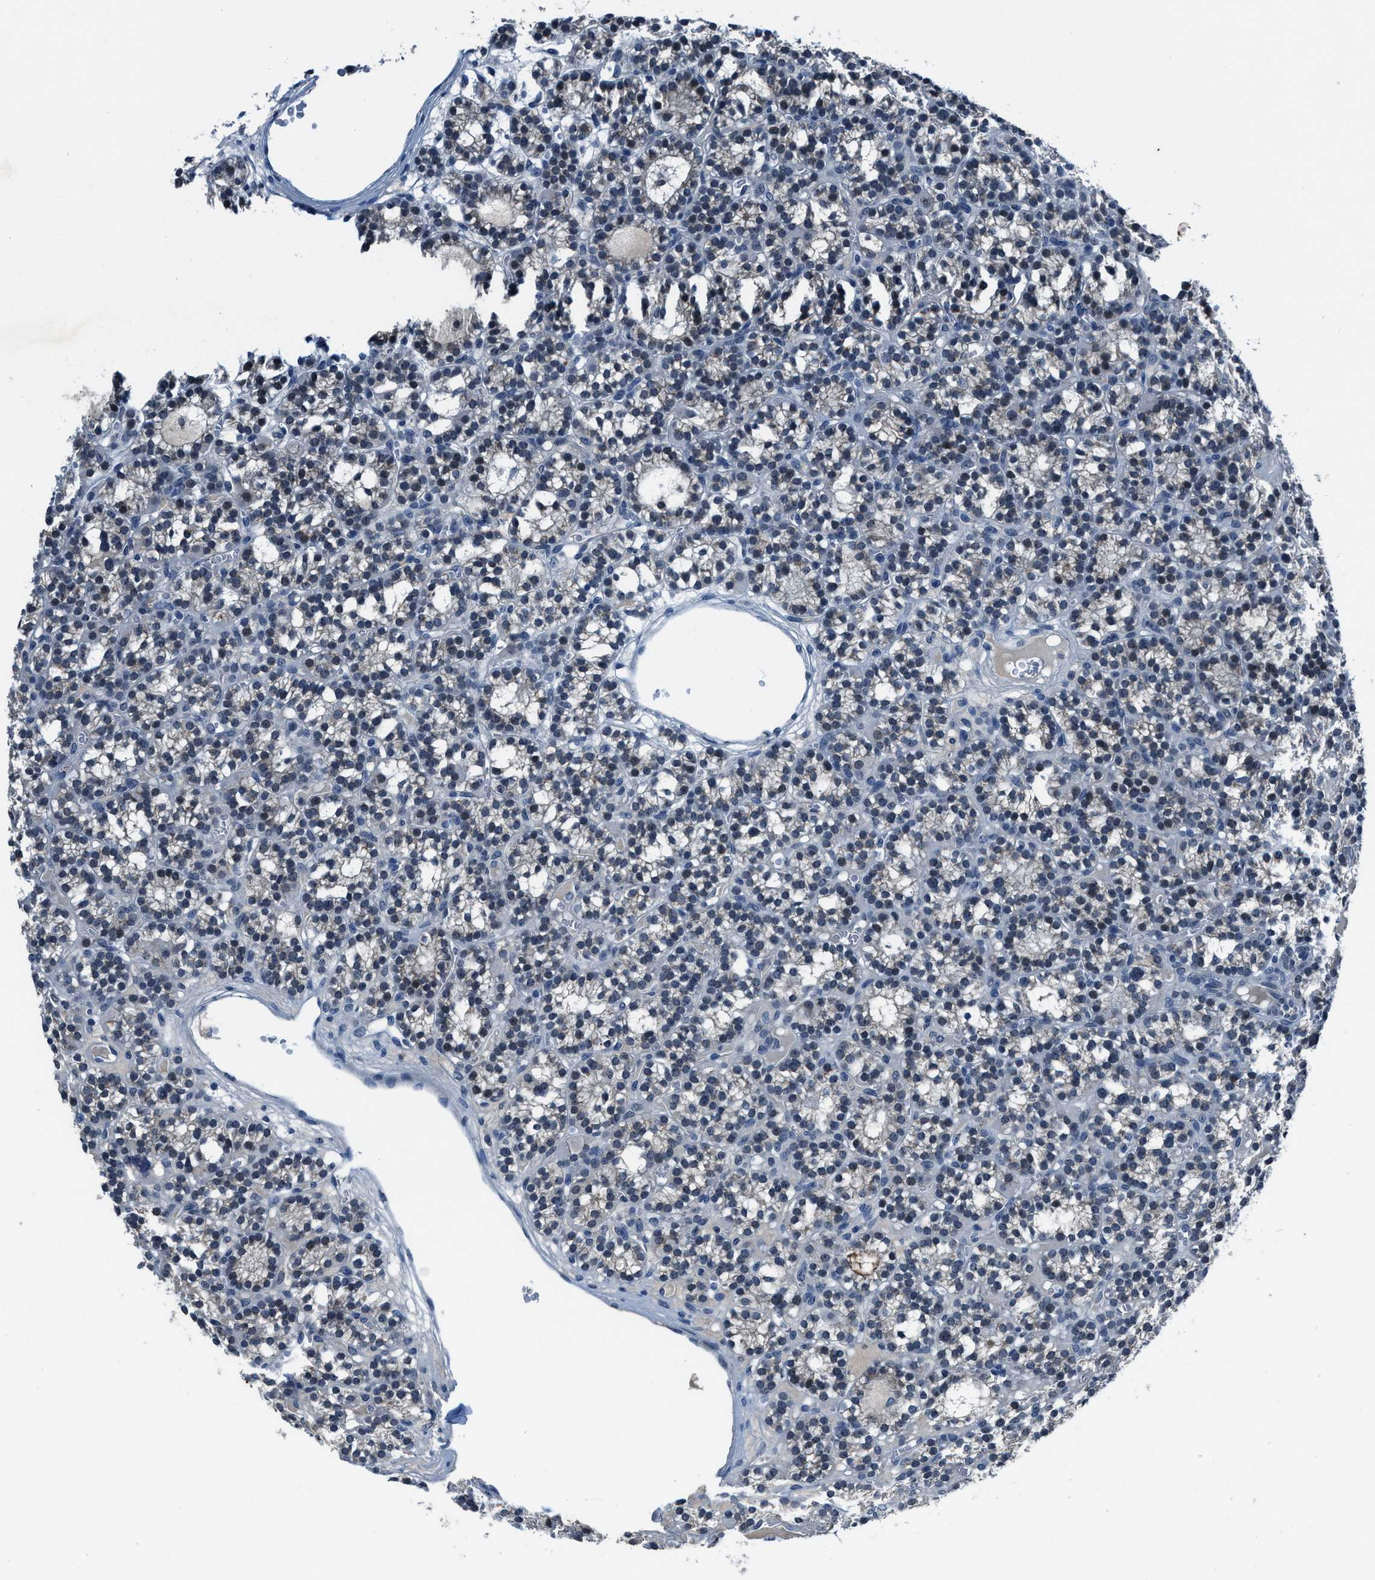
{"staining": {"intensity": "negative", "quantity": "none", "location": "none"}, "tissue": "parathyroid gland", "cell_type": "Glandular cells", "image_type": "normal", "snomed": [{"axis": "morphology", "description": "Normal tissue, NOS"}, {"axis": "morphology", "description": "Adenoma, NOS"}, {"axis": "topography", "description": "Parathyroid gland"}], "caption": "This is a photomicrograph of immunohistochemistry (IHC) staining of benign parathyroid gland, which shows no staining in glandular cells.", "gene": "DUSP19", "patient": {"sex": "female", "age": 58}}